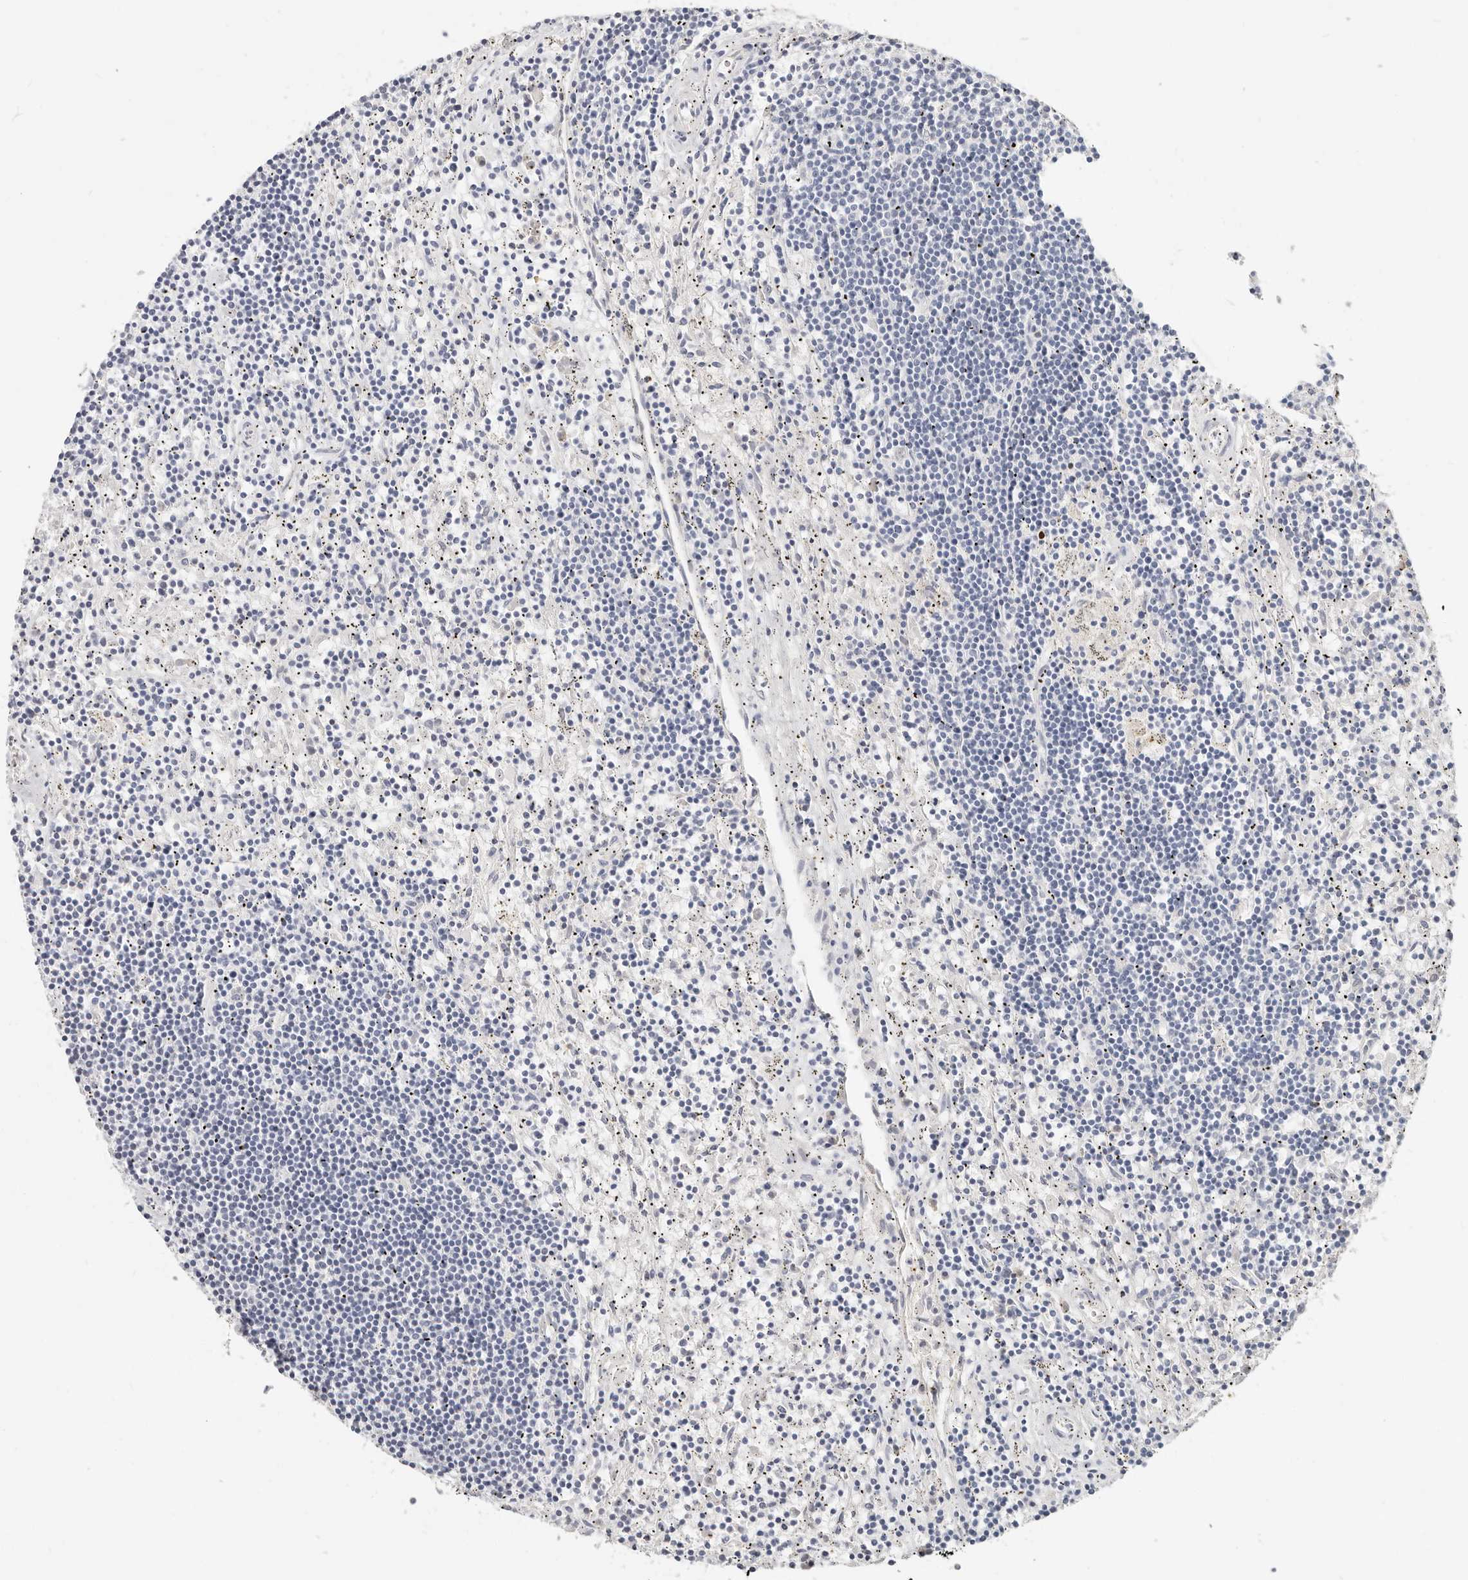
{"staining": {"intensity": "negative", "quantity": "none", "location": "none"}, "tissue": "lymphoma", "cell_type": "Tumor cells", "image_type": "cancer", "snomed": [{"axis": "morphology", "description": "Malignant lymphoma, non-Hodgkin's type, Low grade"}, {"axis": "topography", "description": "Spleen"}], "caption": "This is a image of immunohistochemistry staining of lymphoma, which shows no expression in tumor cells.", "gene": "ZRANB1", "patient": {"sex": "male", "age": 76}}